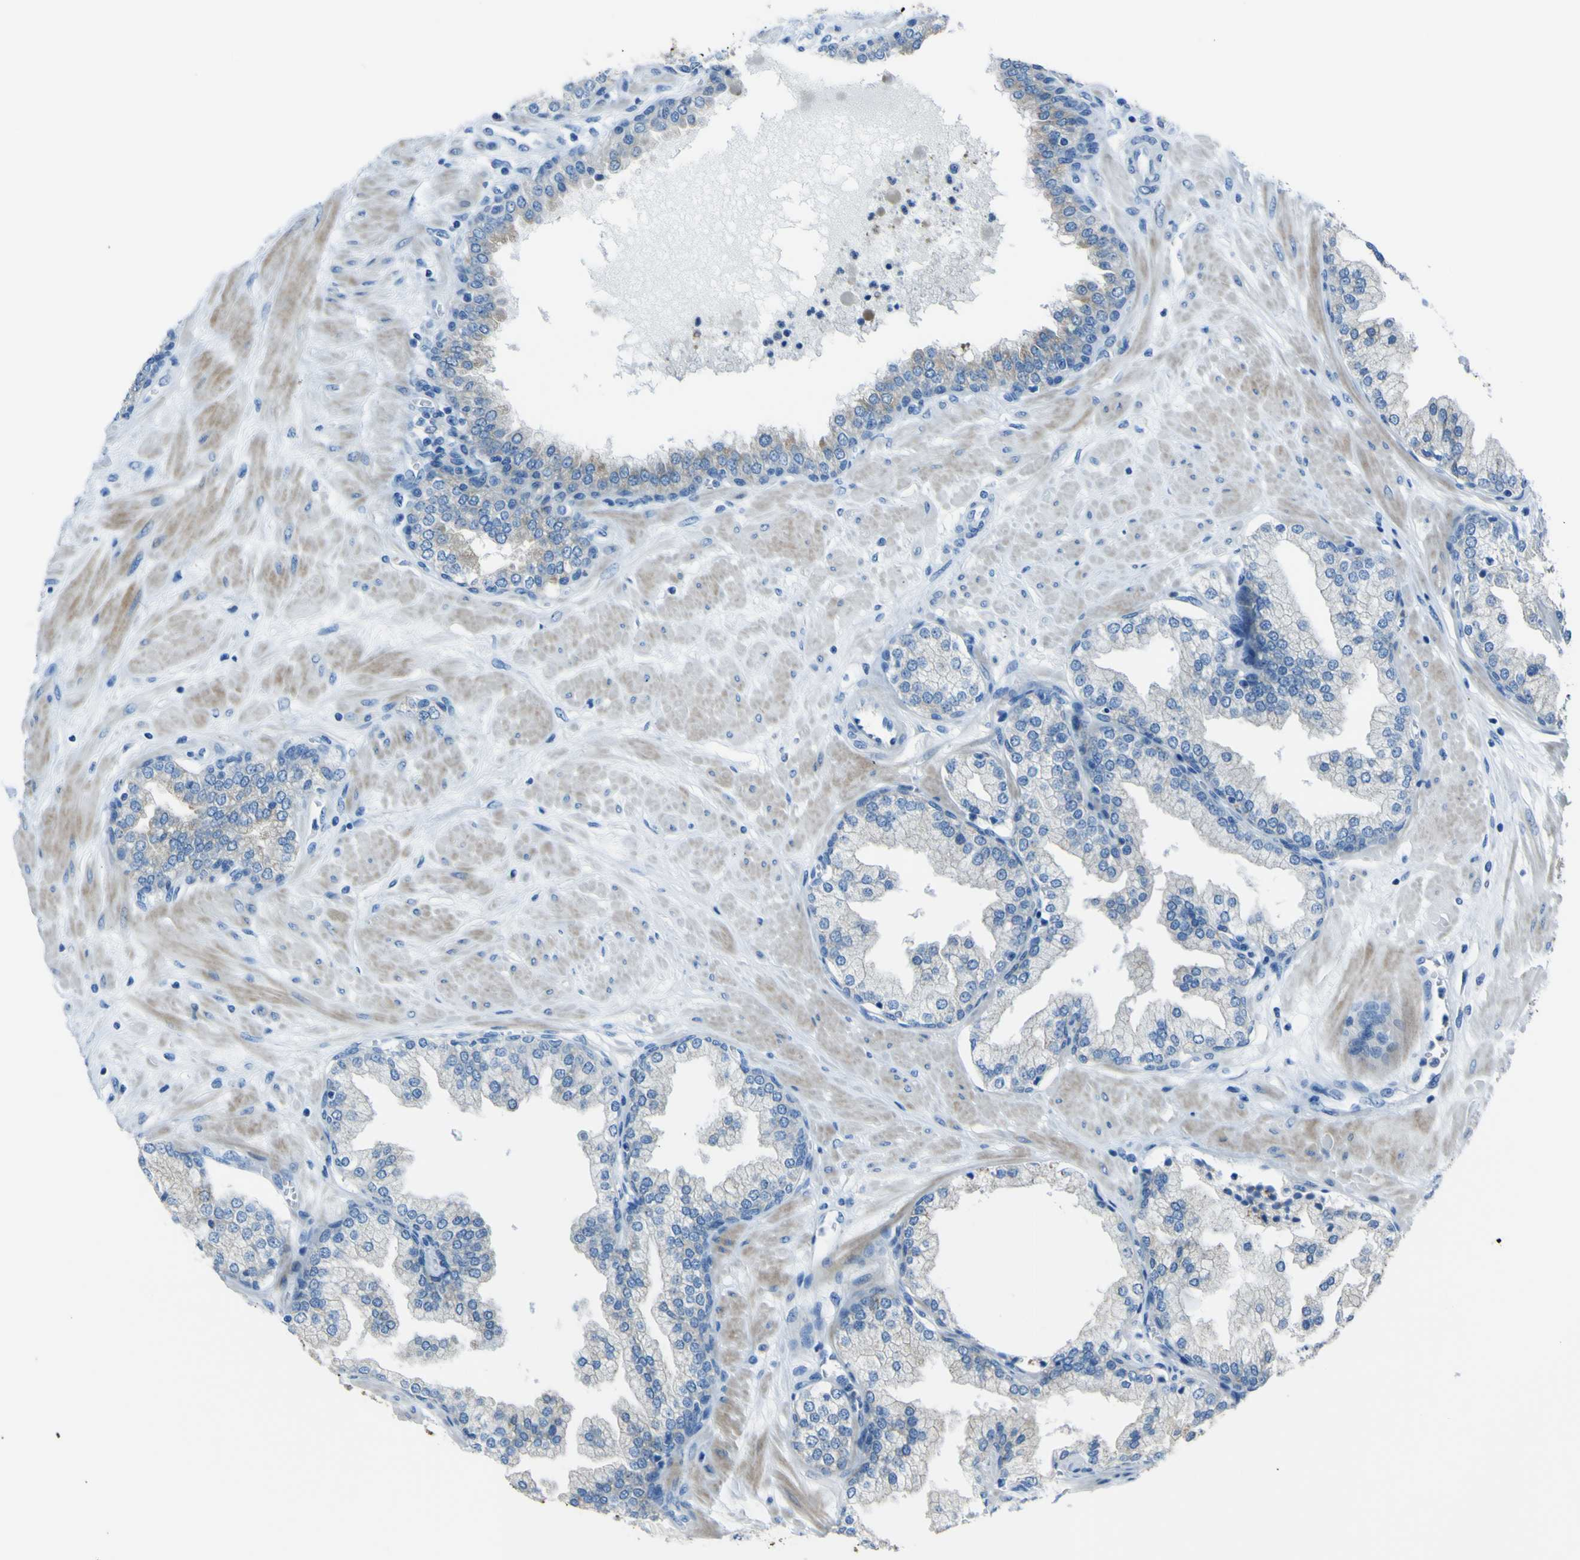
{"staining": {"intensity": "moderate", "quantity": "25%-75%", "location": "cytoplasmic/membranous"}, "tissue": "prostate", "cell_type": "Glandular cells", "image_type": "normal", "snomed": [{"axis": "morphology", "description": "Normal tissue, NOS"}, {"axis": "topography", "description": "Prostate"}], "caption": "Protein positivity by IHC displays moderate cytoplasmic/membranous staining in about 25%-75% of glandular cells in normal prostate.", "gene": "ACSL1", "patient": {"sex": "male", "age": 51}}